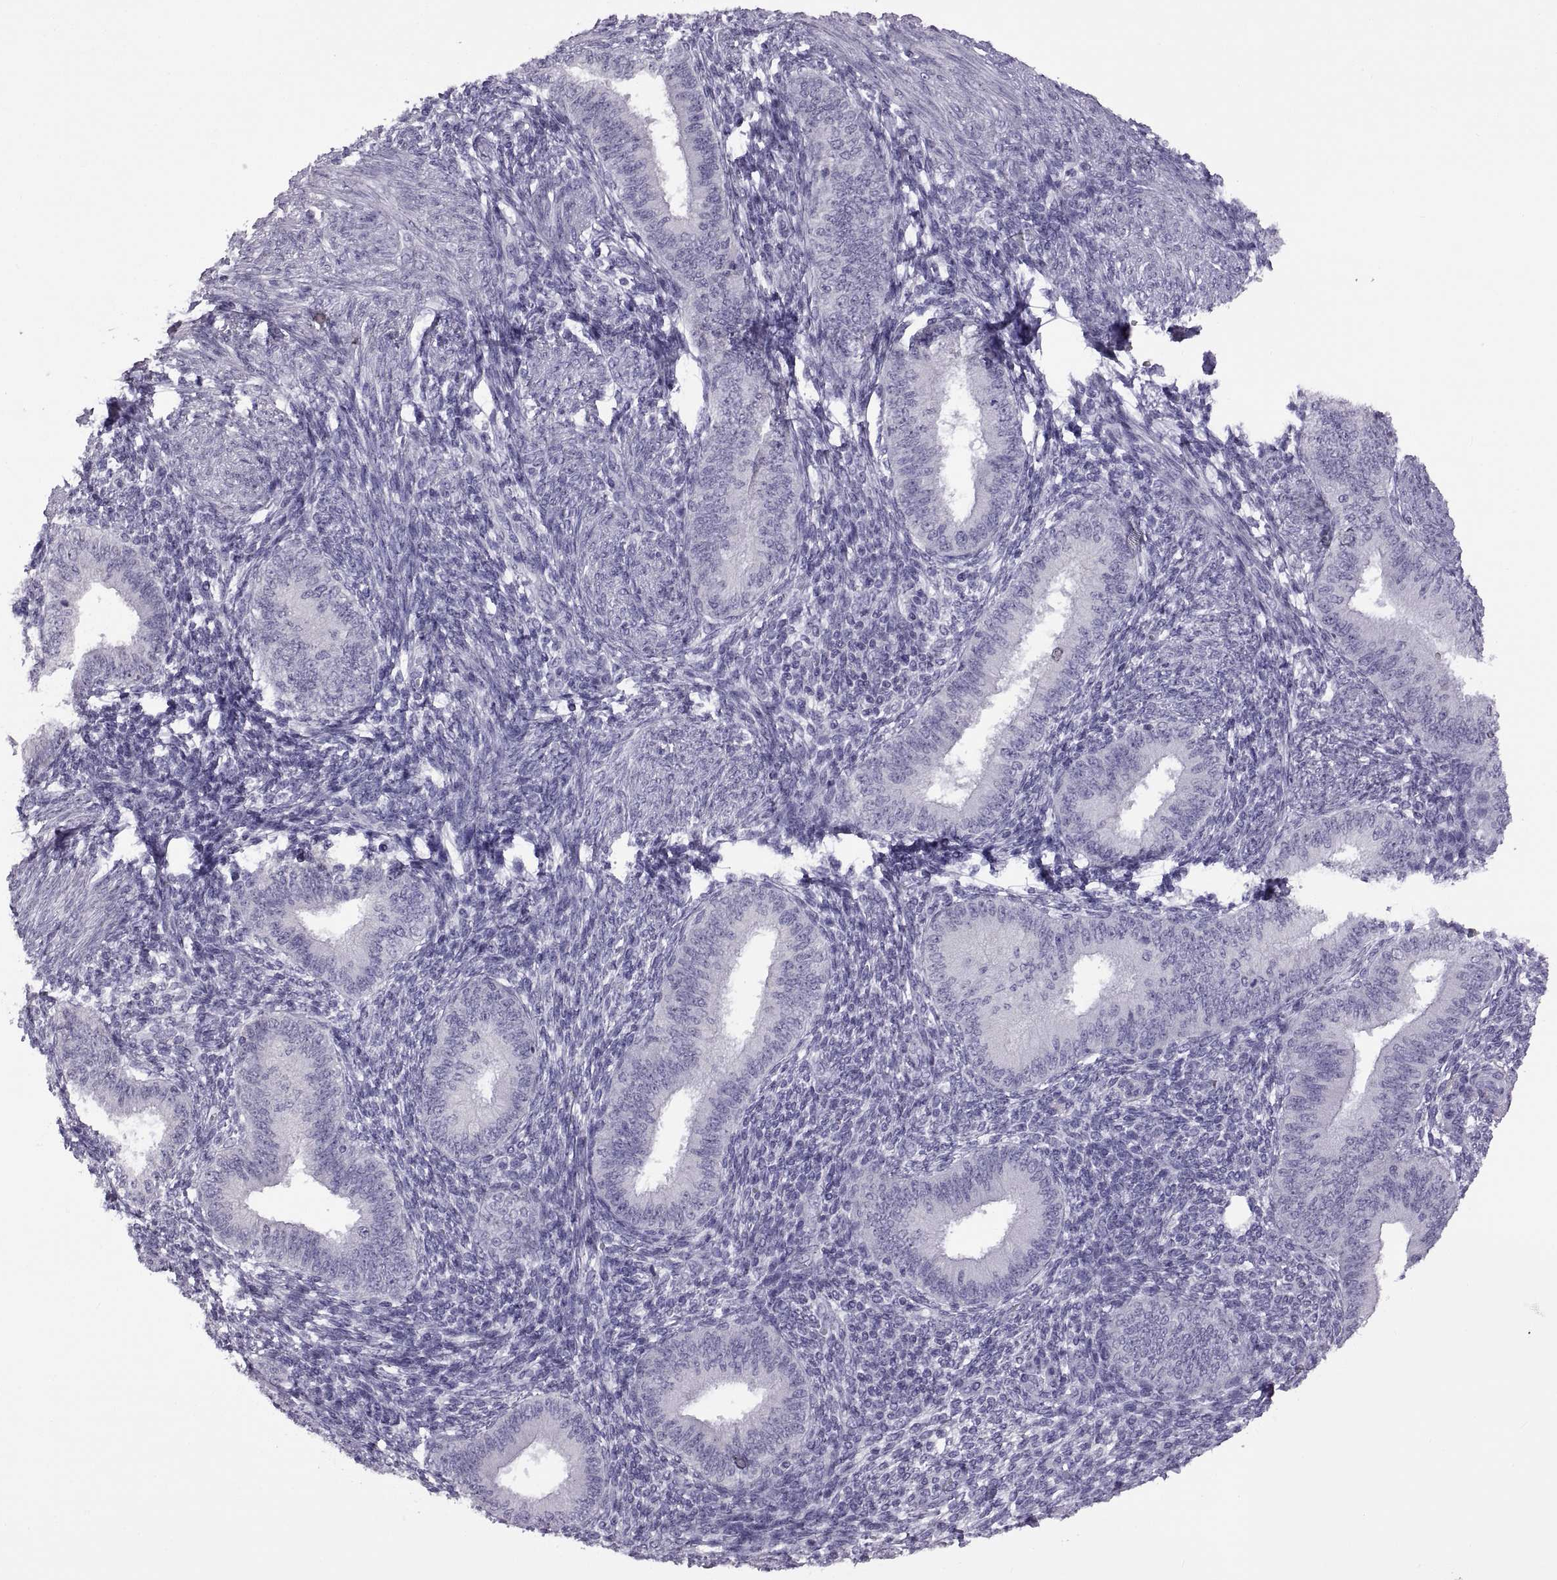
{"staining": {"intensity": "negative", "quantity": "none", "location": "none"}, "tissue": "endometrium", "cell_type": "Cells in endometrial stroma", "image_type": "normal", "snomed": [{"axis": "morphology", "description": "Normal tissue, NOS"}, {"axis": "topography", "description": "Endometrium"}], "caption": "IHC micrograph of normal endometrium stained for a protein (brown), which shows no expression in cells in endometrial stroma. The staining was performed using DAB (3,3'-diaminobenzidine) to visualize the protein expression in brown, while the nuclei were stained in blue with hematoxylin (Magnification: 20x).", "gene": "RDM1", "patient": {"sex": "female", "age": 39}}